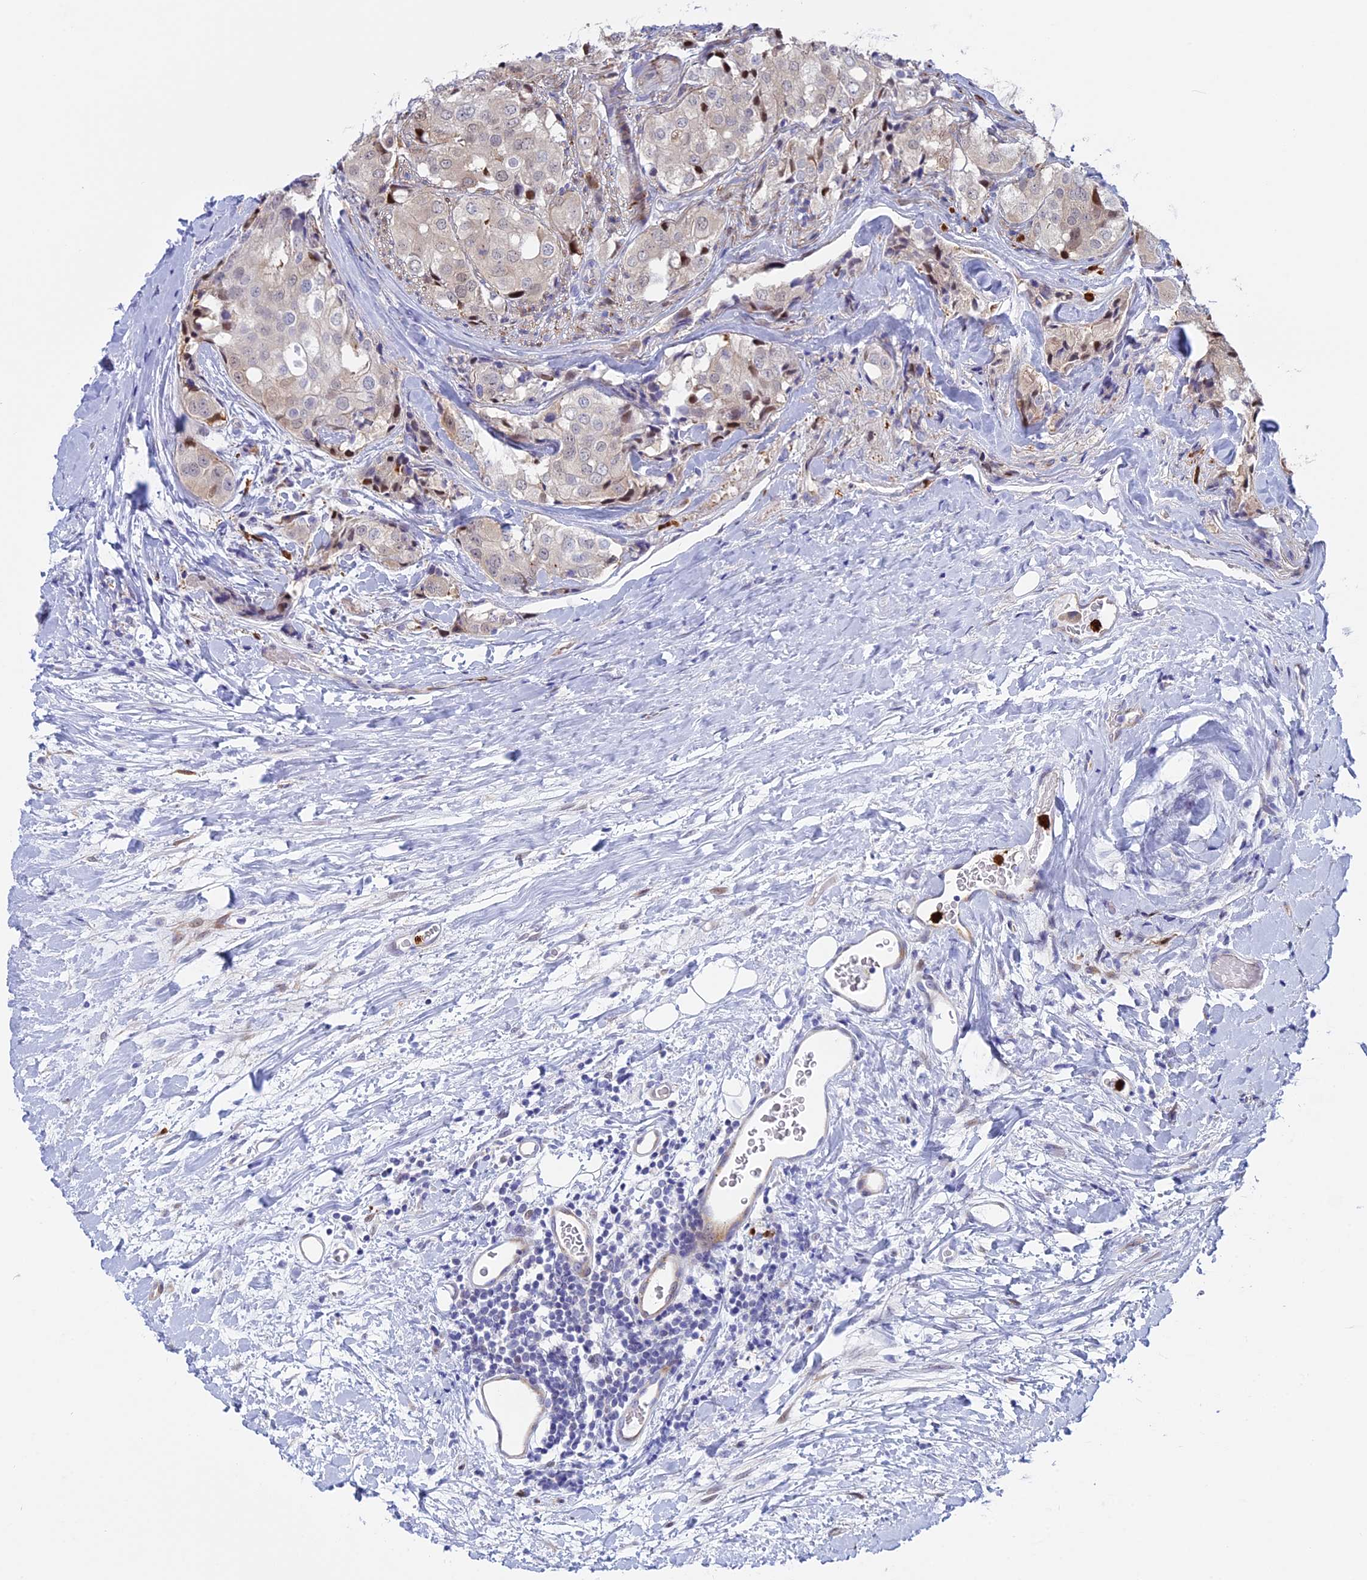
{"staining": {"intensity": "negative", "quantity": "none", "location": "none"}, "tissue": "prostate cancer", "cell_type": "Tumor cells", "image_type": "cancer", "snomed": [{"axis": "morphology", "description": "Adenocarcinoma, High grade"}, {"axis": "topography", "description": "Prostate"}], "caption": "Prostate cancer (adenocarcinoma (high-grade)) was stained to show a protein in brown. There is no significant positivity in tumor cells.", "gene": "SLC26A1", "patient": {"sex": "male", "age": 49}}